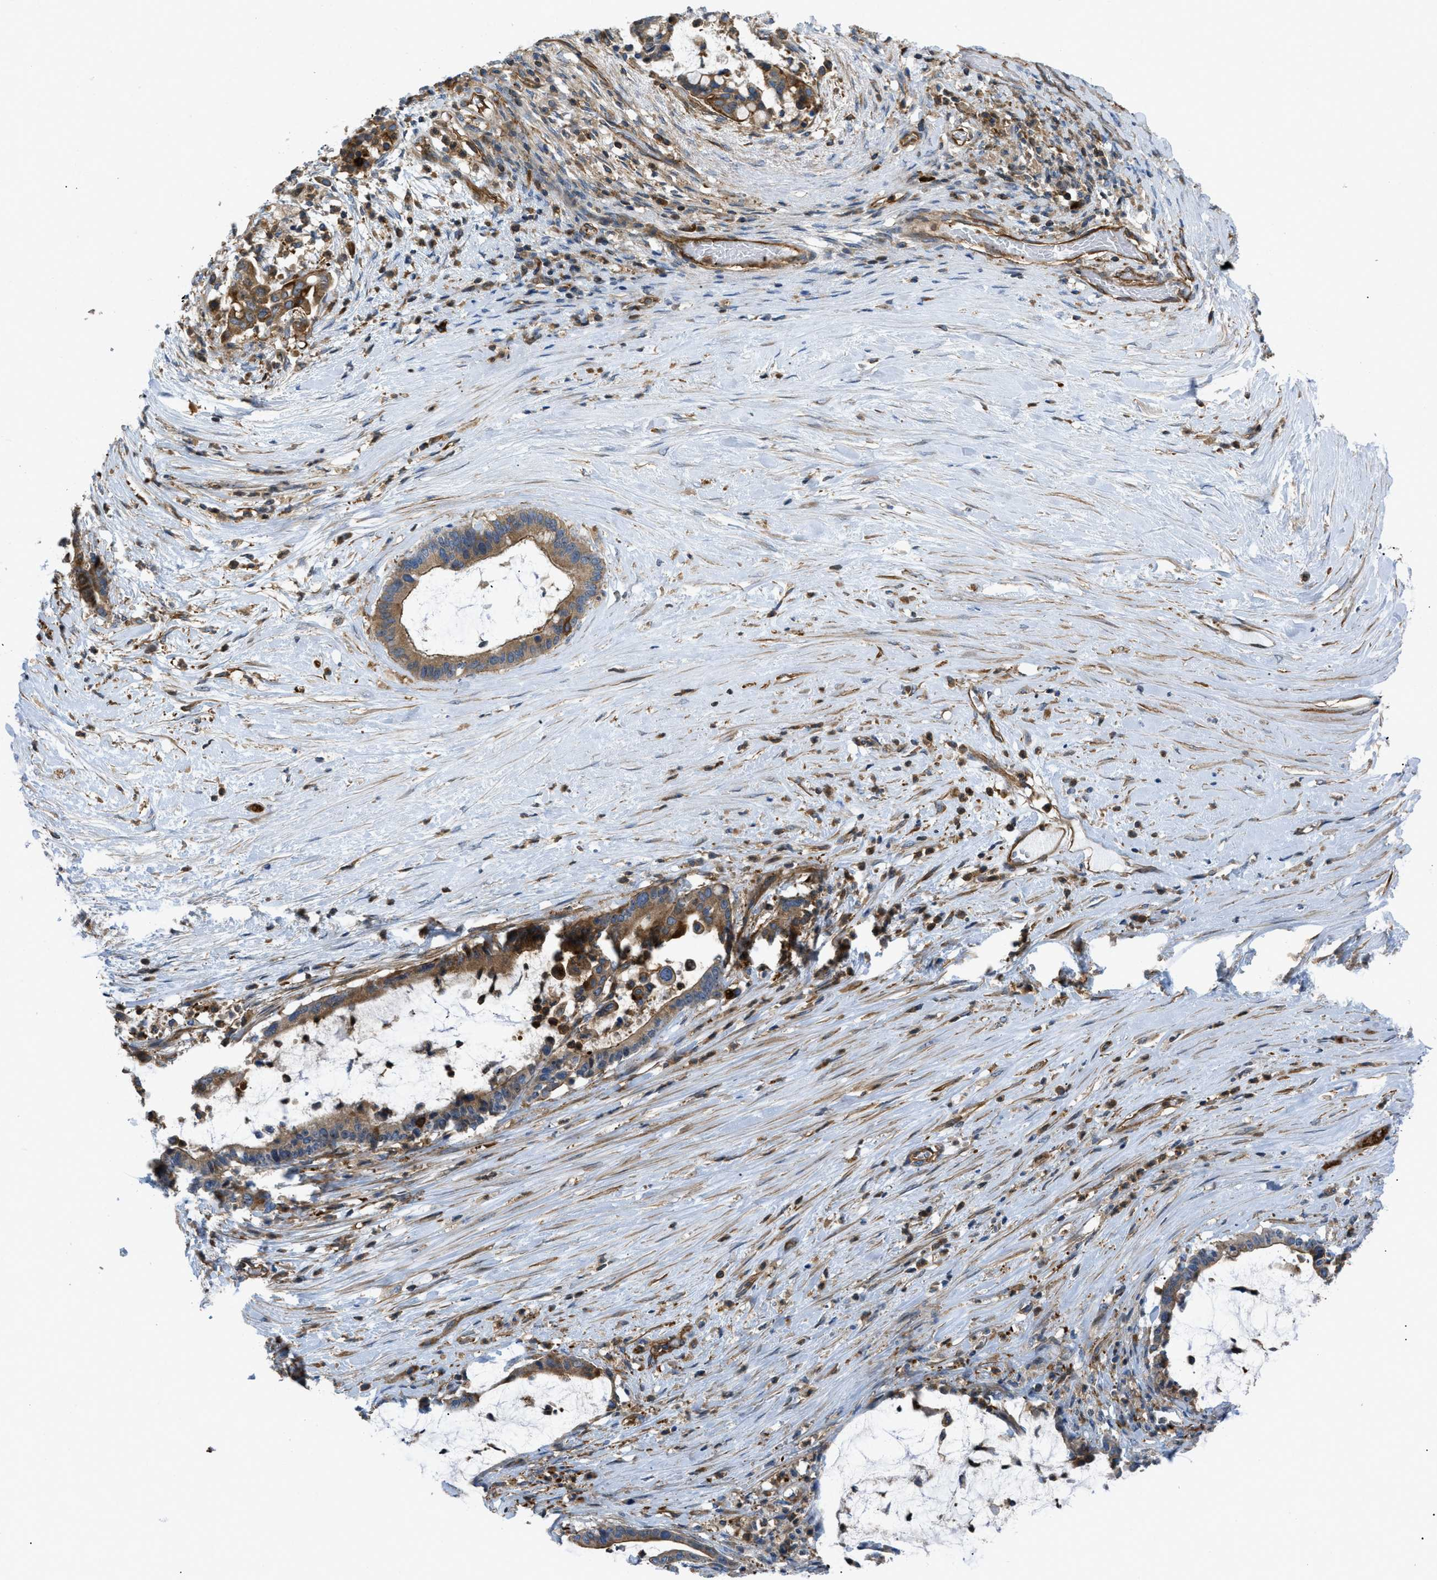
{"staining": {"intensity": "moderate", "quantity": ">75%", "location": "cytoplasmic/membranous"}, "tissue": "pancreatic cancer", "cell_type": "Tumor cells", "image_type": "cancer", "snomed": [{"axis": "morphology", "description": "Adenocarcinoma, NOS"}, {"axis": "topography", "description": "Pancreas"}], "caption": "This is a photomicrograph of immunohistochemistry (IHC) staining of adenocarcinoma (pancreatic), which shows moderate expression in the cytoplasmic/membranous of tumor cells.", "gene": "ATP2A3", "patient": {"sex": "male", "age": 41}}